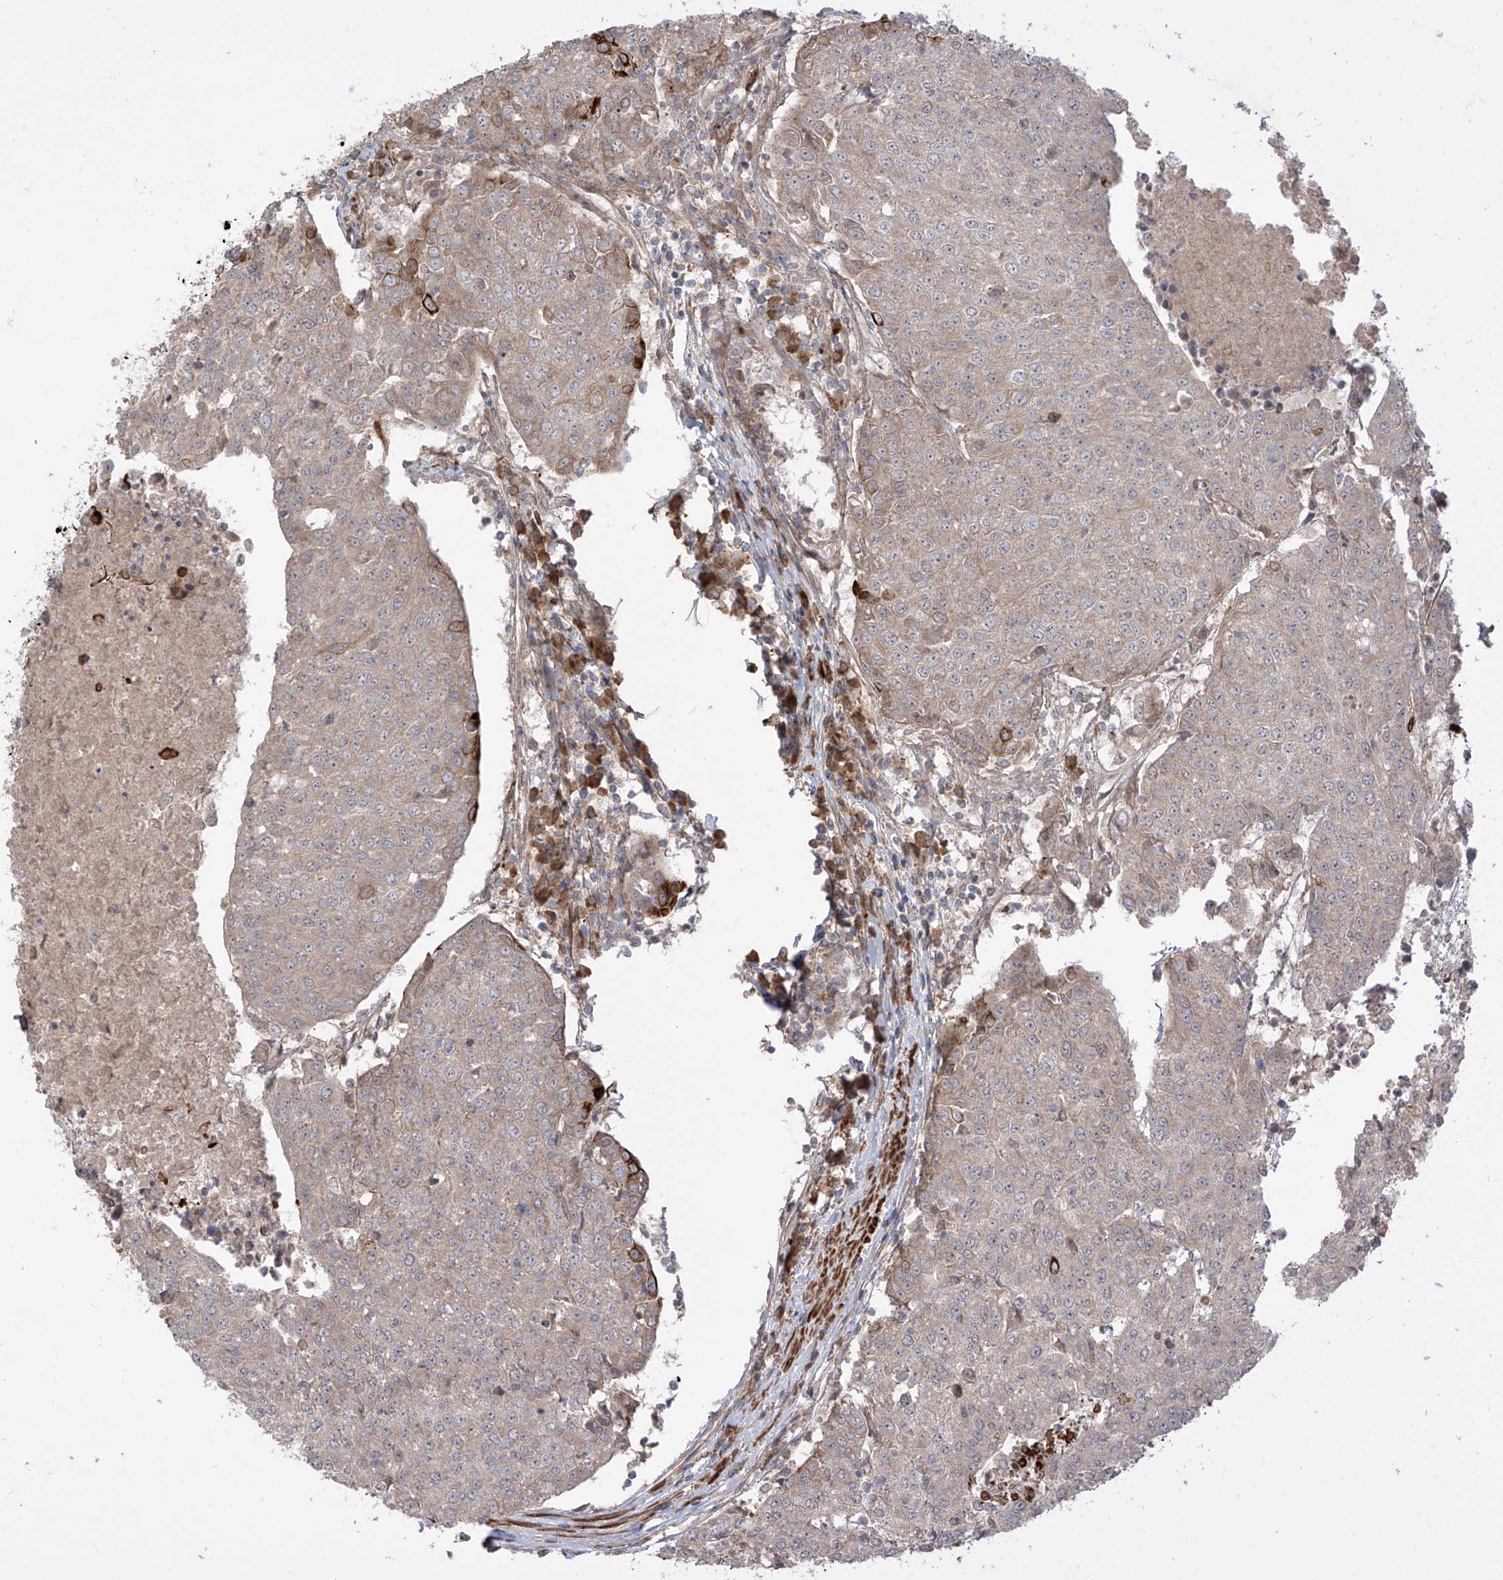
{"staining": {"intensity": "moderate", "quantity": "<25%", "location": "cytoplasmic/membranous"}, "tissue": "urothelial cancer", "cell_type": "Tumor cells", "image_type": "cancer", "snomed": [{"axis": "morphology", "description": "Urothelial carcinoma, High grade"}, {"axis": "topography", "description": "Urinary bladder"}], "caption": "This photomicrograph exhibits urothelial cancer stained with IHC to label a protein in brown. The cytoplasmic/membranous of tumor cells show moderate positivity for the protein. Nuclei are counter-stained blue.", "gene": "LRRC74A", "patient": {"sex": "female", "age": 85}}